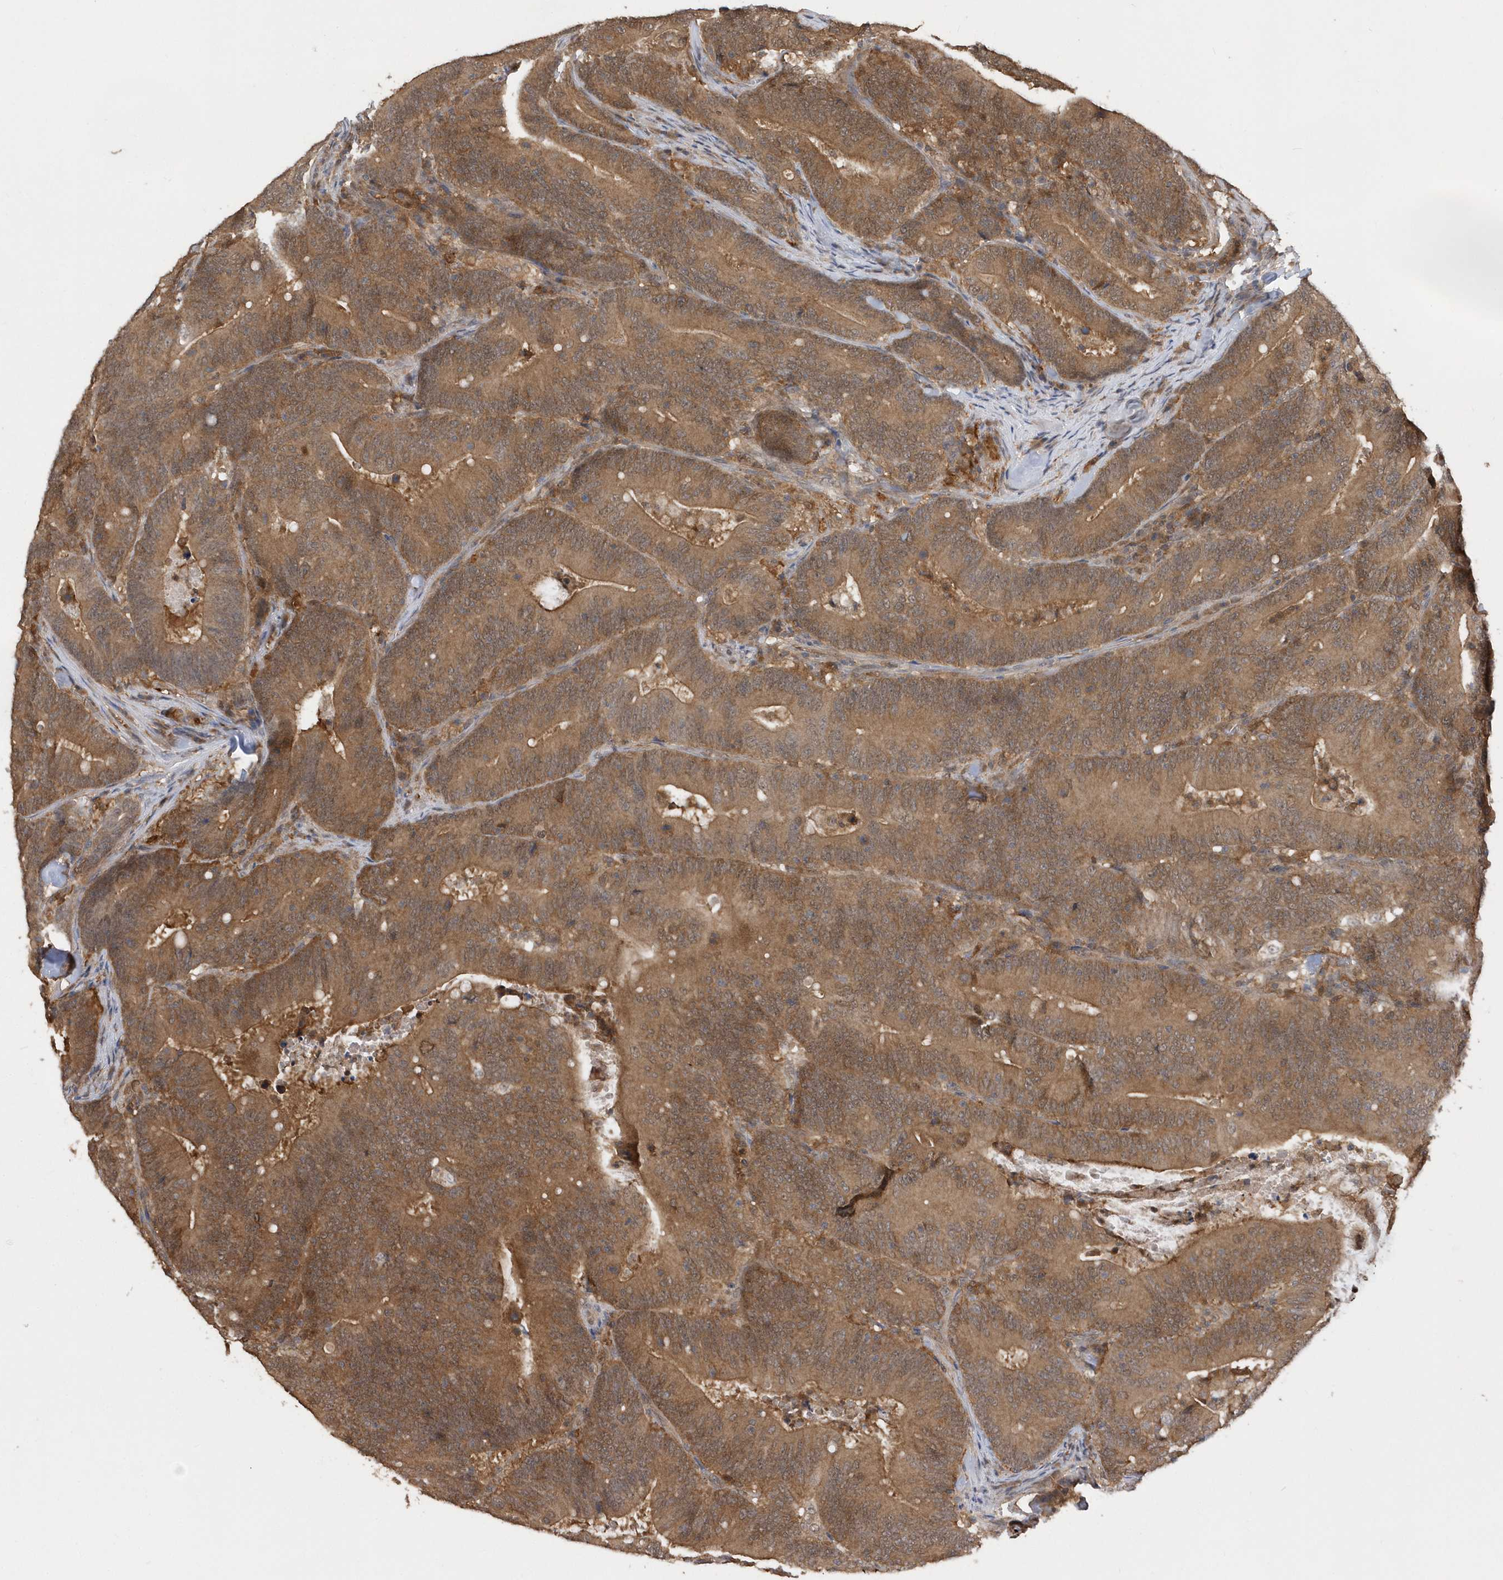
{"staining": {"intensity": "moderate", "quantity": ">75%", "location": "cytoplasmic/membranous"}, "tissue": "colorectal cancer", "cell_type": "Tumor cells", "image_type": "cancer", "snomed": [{"axis": "morphology", "description": "Adenocarcinoma, NOS"}, {"axis": "topography", "description": "Colon"}], "caption": "An image showing moderate cytoplasmic/membranous expression in approximately >75% of tumor cells in adenocarcinoma (colorectal), as visualized by brown immunohistochemical staining.", "gene": "RPE", "patient": {"sex": "female", "age": 66}}